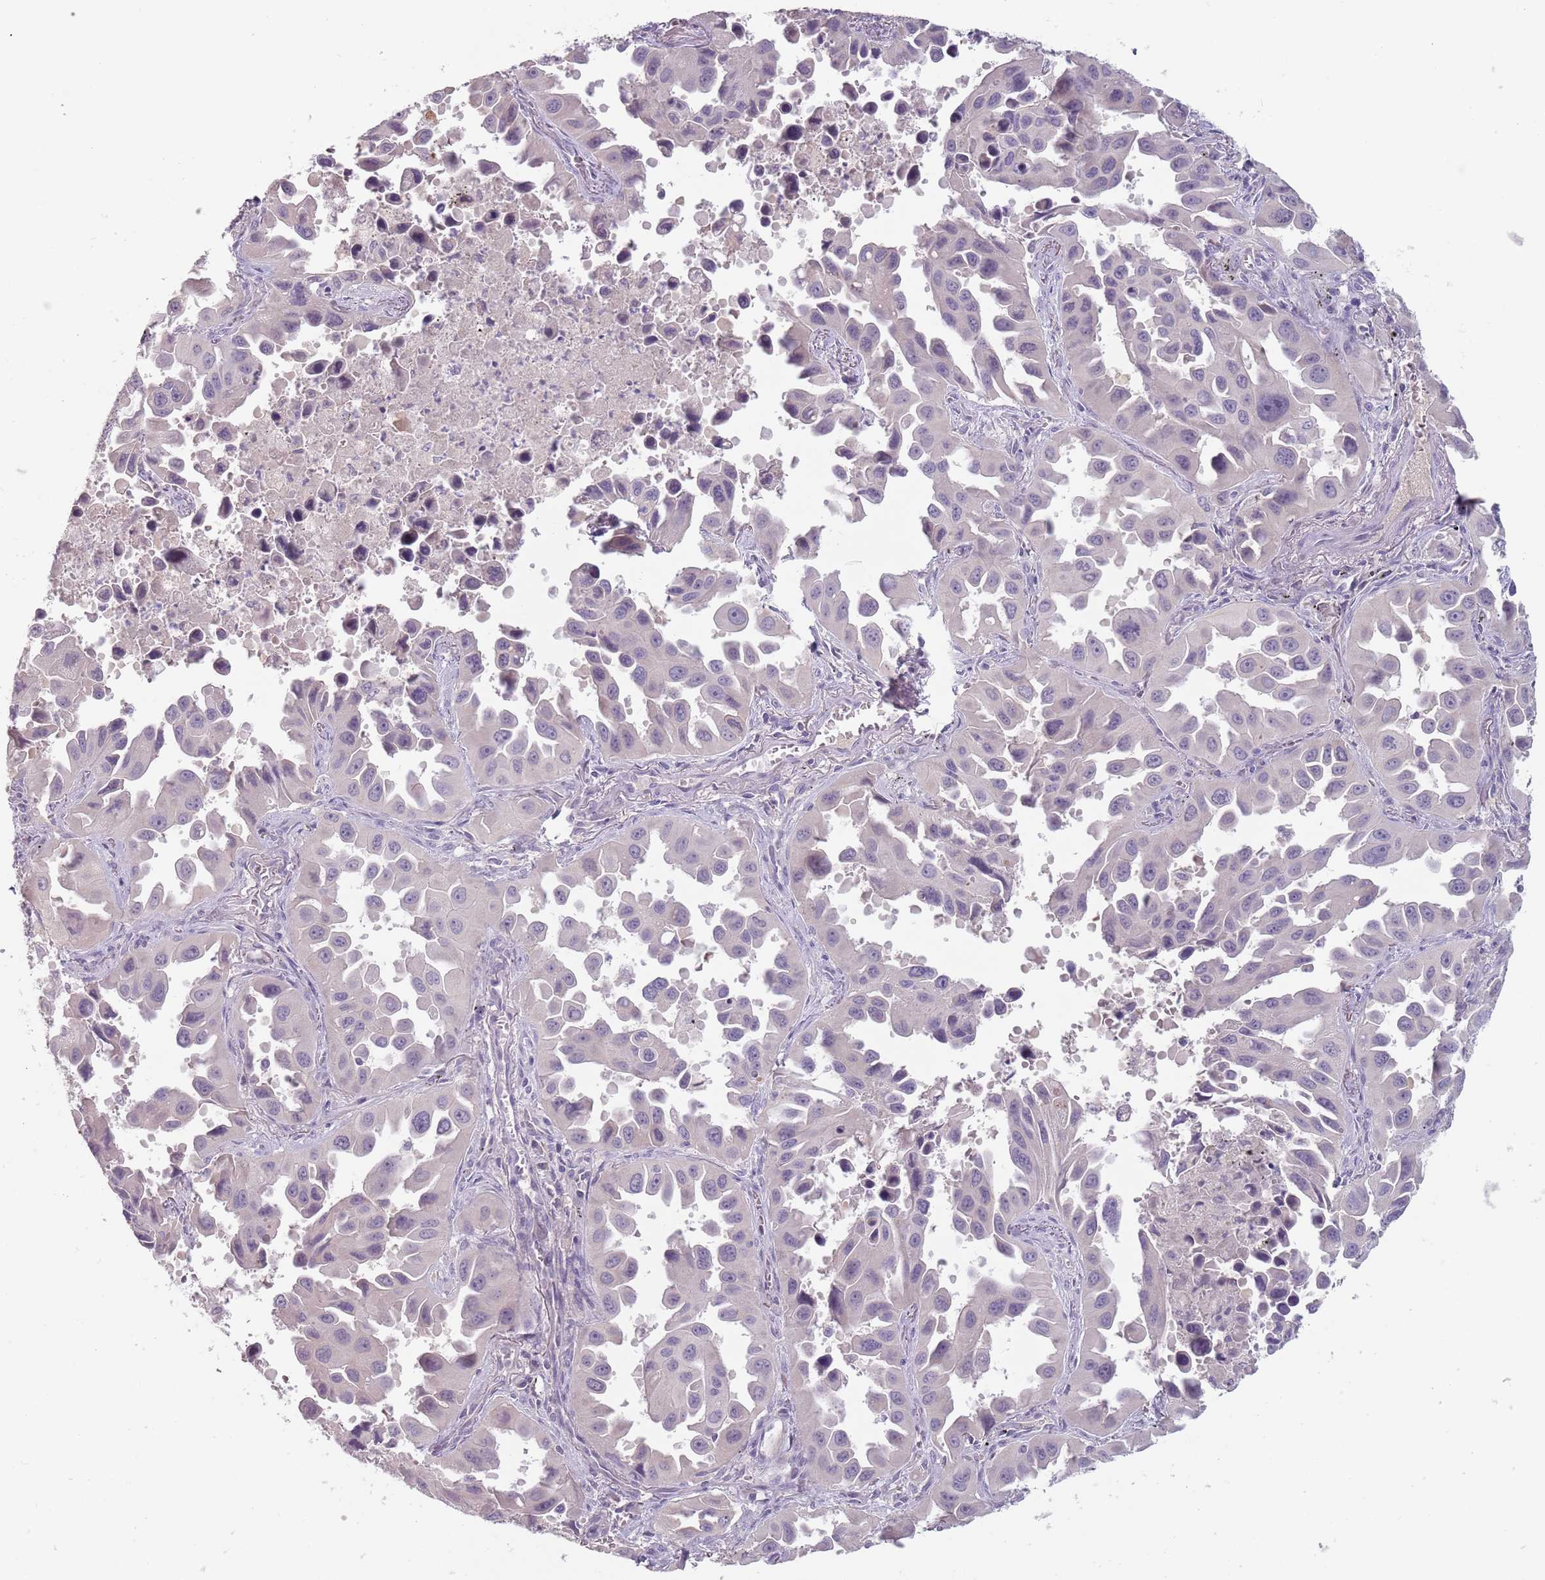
{"staining": {"intensity": "negative", "quantity": "none", "location": "none"}, "tissue": "lung cancer", "cell_type": "Tumor cells", "image_type": "cancer", "snomed": [{"axis": "morphology", "description": "Adenocarcinoma, NOS"}, {"axis": "topography", "description": "Lung"}], "caption": "Immunohistochemistry photomicrograph of neoplastic tissue: human lung cancer stained with DAB reveals no significant protein positivity in tumor cells. (DAB immunohistochemistry visualized using brightfield microscopy, high magnification).", "gene": "CEP19", "patient": {"sex": "male", "age": 66}}